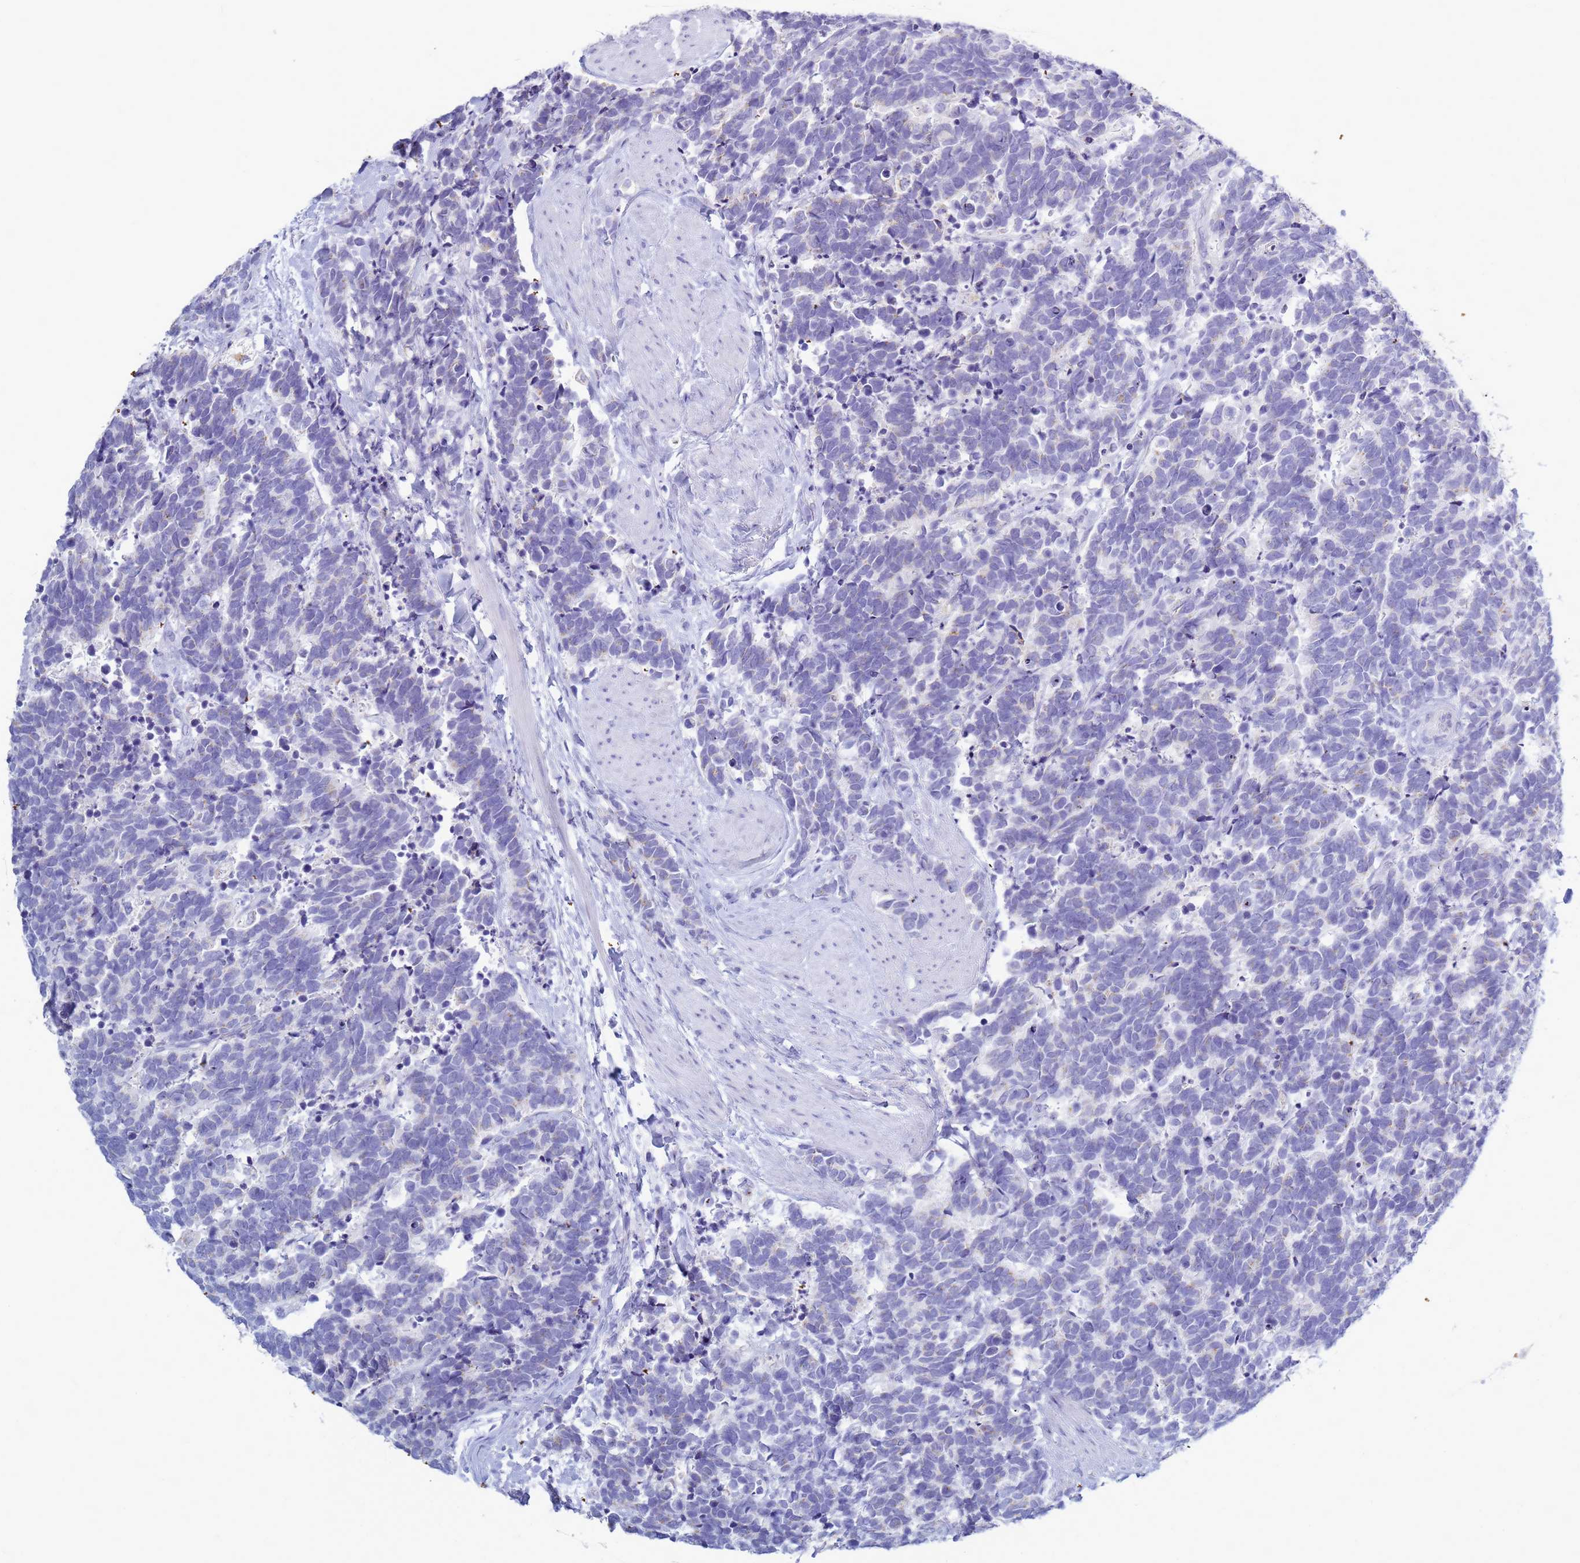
{"staining": {"intensity": "negative", "quantity": "none", "location": "none"}, "tissue": "carcinoid", "cell_type": "Tumor cells", "image_type": "cancer", "snomed": [{"axis": "morphology", "description": "Carcinoma, NOS"}, {"axis": "morphology", "description": "Carcinoid, malignant, NOS"}, {"axis": "topography", "description": "Prostate"}], "caption": "Tumor cells are negative for protein expression in human carcinoid (malignant). (DAB (3,3'-diaminobenzidine) immunohistochemistry (IHC) visualized using brightfield microscopy, high magnification).", "gene": "B3GNT8", "patient": {"sex": "male", "age": 57}}